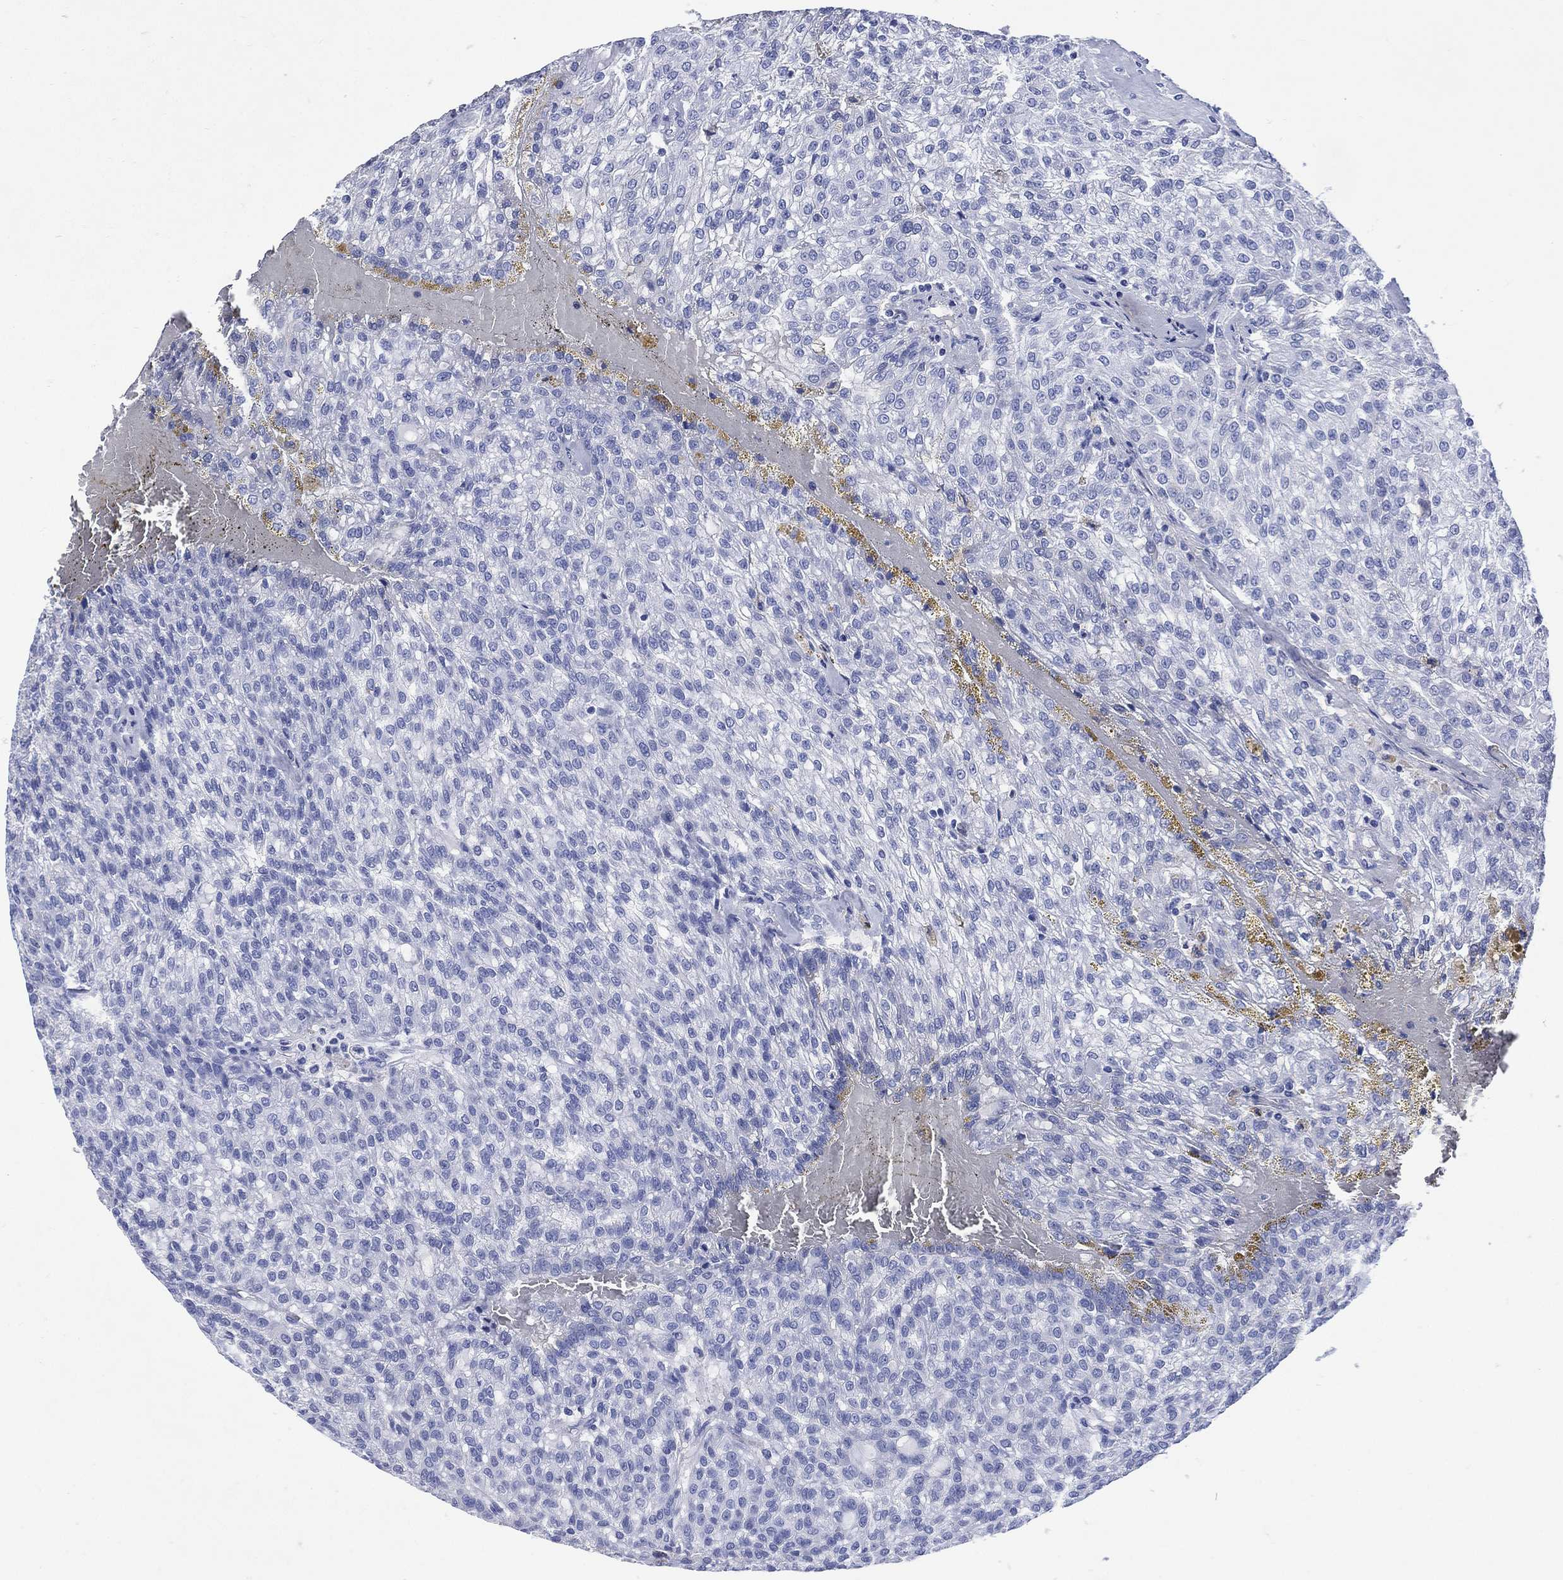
{"staining": {"intensity": "negative", "quantity": "none", "location": "none"}, "tissue": "renal cancer", "cell_type": "Tumor cells", "image_type": "cancer", "snomed": [{"axis": "morphology", "description": "Adenocarcinoma, NOS"}, {"axis": "topography", "description": "Kidney"}], "caption": "Micrograph shows no significant protein positivity in tumor cells of renal cancer (adenocarcinoma). Brightfield microscopy of immunohistochemistry stained with DAB (3,3'-diaminobenzidine) (brown) and hematoxylin (blue), captured at high magnification.", "gene": "SHCBP1L", "patient": {"sex": "male", "age": 63}}